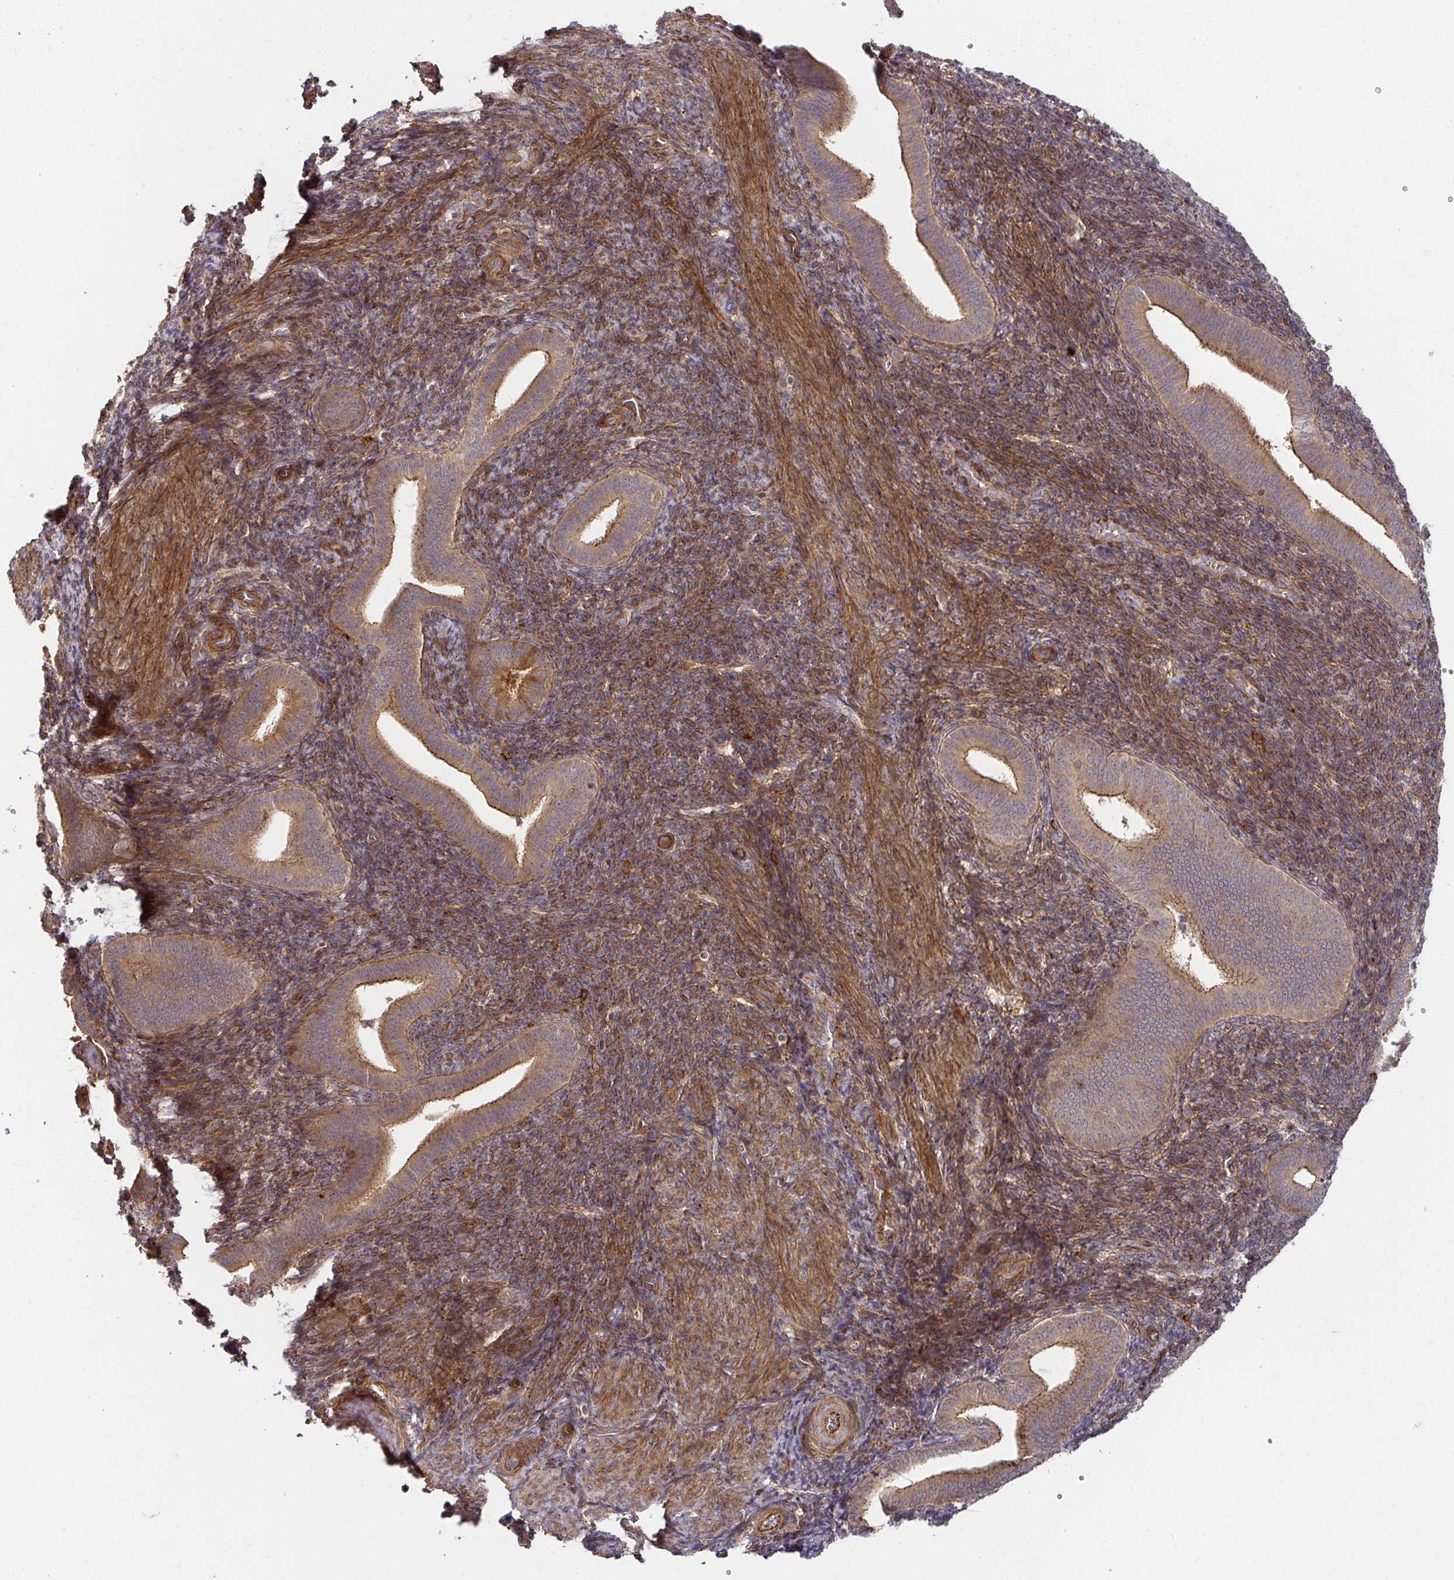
{"staining": {"intensity": "weak", "quantity": "25%-75%", "location": "cytoplasmic/membranous"}, "tissue": "endometrium", "cell_type": "Cells in endometrial stroma", "image_type": "normal", "snomed": [{"axis": "morphology", "description": "Normal tissue, NOS"}, {"axis": "topography", "description": "Endometrium"}], "caption": "Cells in endometrial stroma show low levels of weak cytoplasmic/membranous positivity in approximately 25%-75% of cells in normal endometrium.", "gene": "PSMA4", "patient": {"sex": "female", "age": 25}}